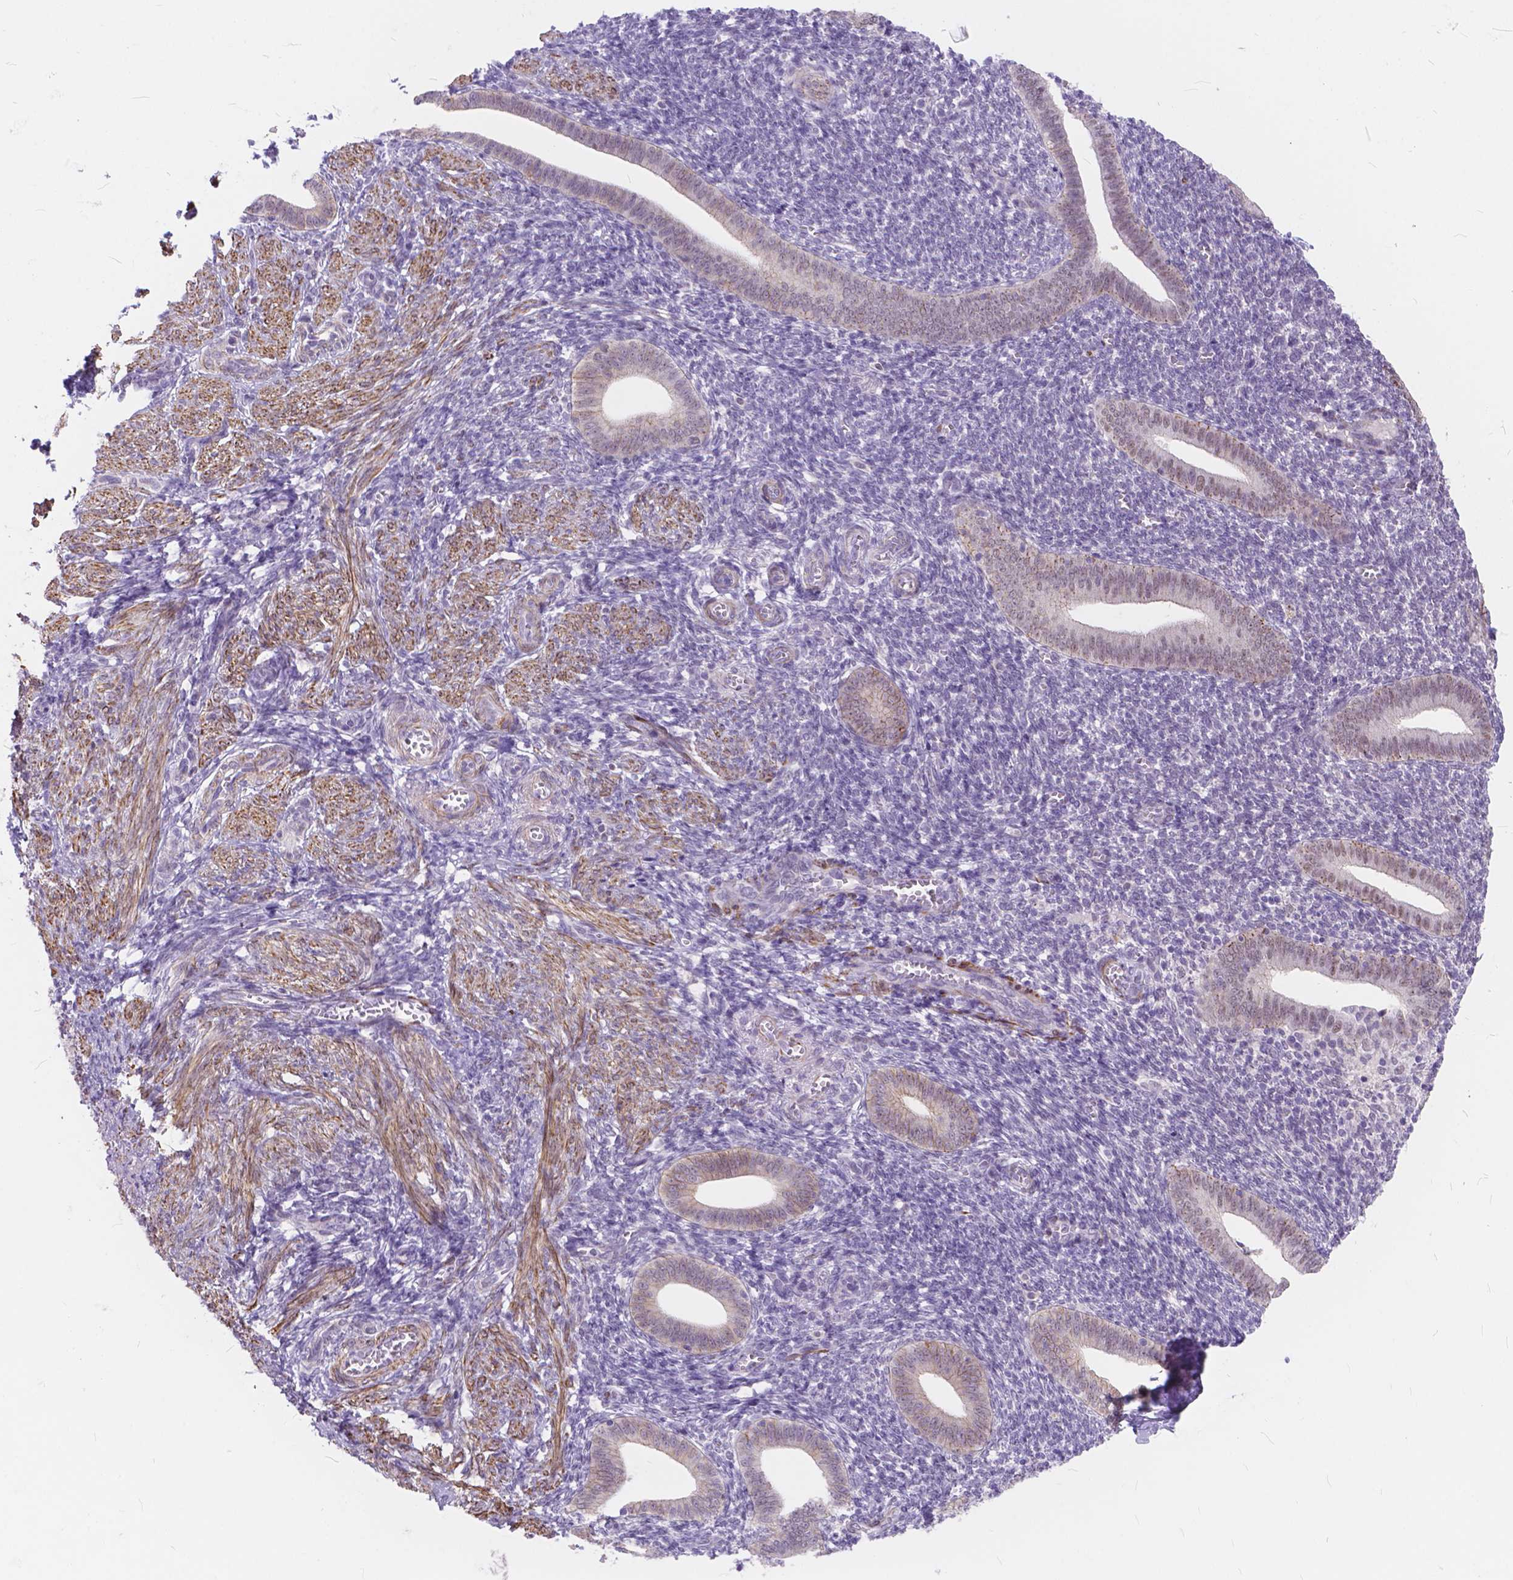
{"staining": {"intensity": "negative", "quantity": "none", "location": "none"}, "tissue": "endometrium", "cell_type": "Cells in endometrial stroma", "image_type": "normal", "snomed": [{"axis": "morphology", "description": "Normal tissue, NOS"}, {"axis": "topography", "description": "Endometrium"}], "caption": "DAB (3,3'-diaminobenzidine) immunohistochemical staining of unremarkable human endometrium shows no significant staining in cells in endometrial stroma. The staining was performed using DAB to visualize the protein expression in brown, while the nuclei were stained in blue with hematoxylin (Magnification: 20x).", "gene": "MAN2C1", "patient": {"sex": "female", "age": 25}}